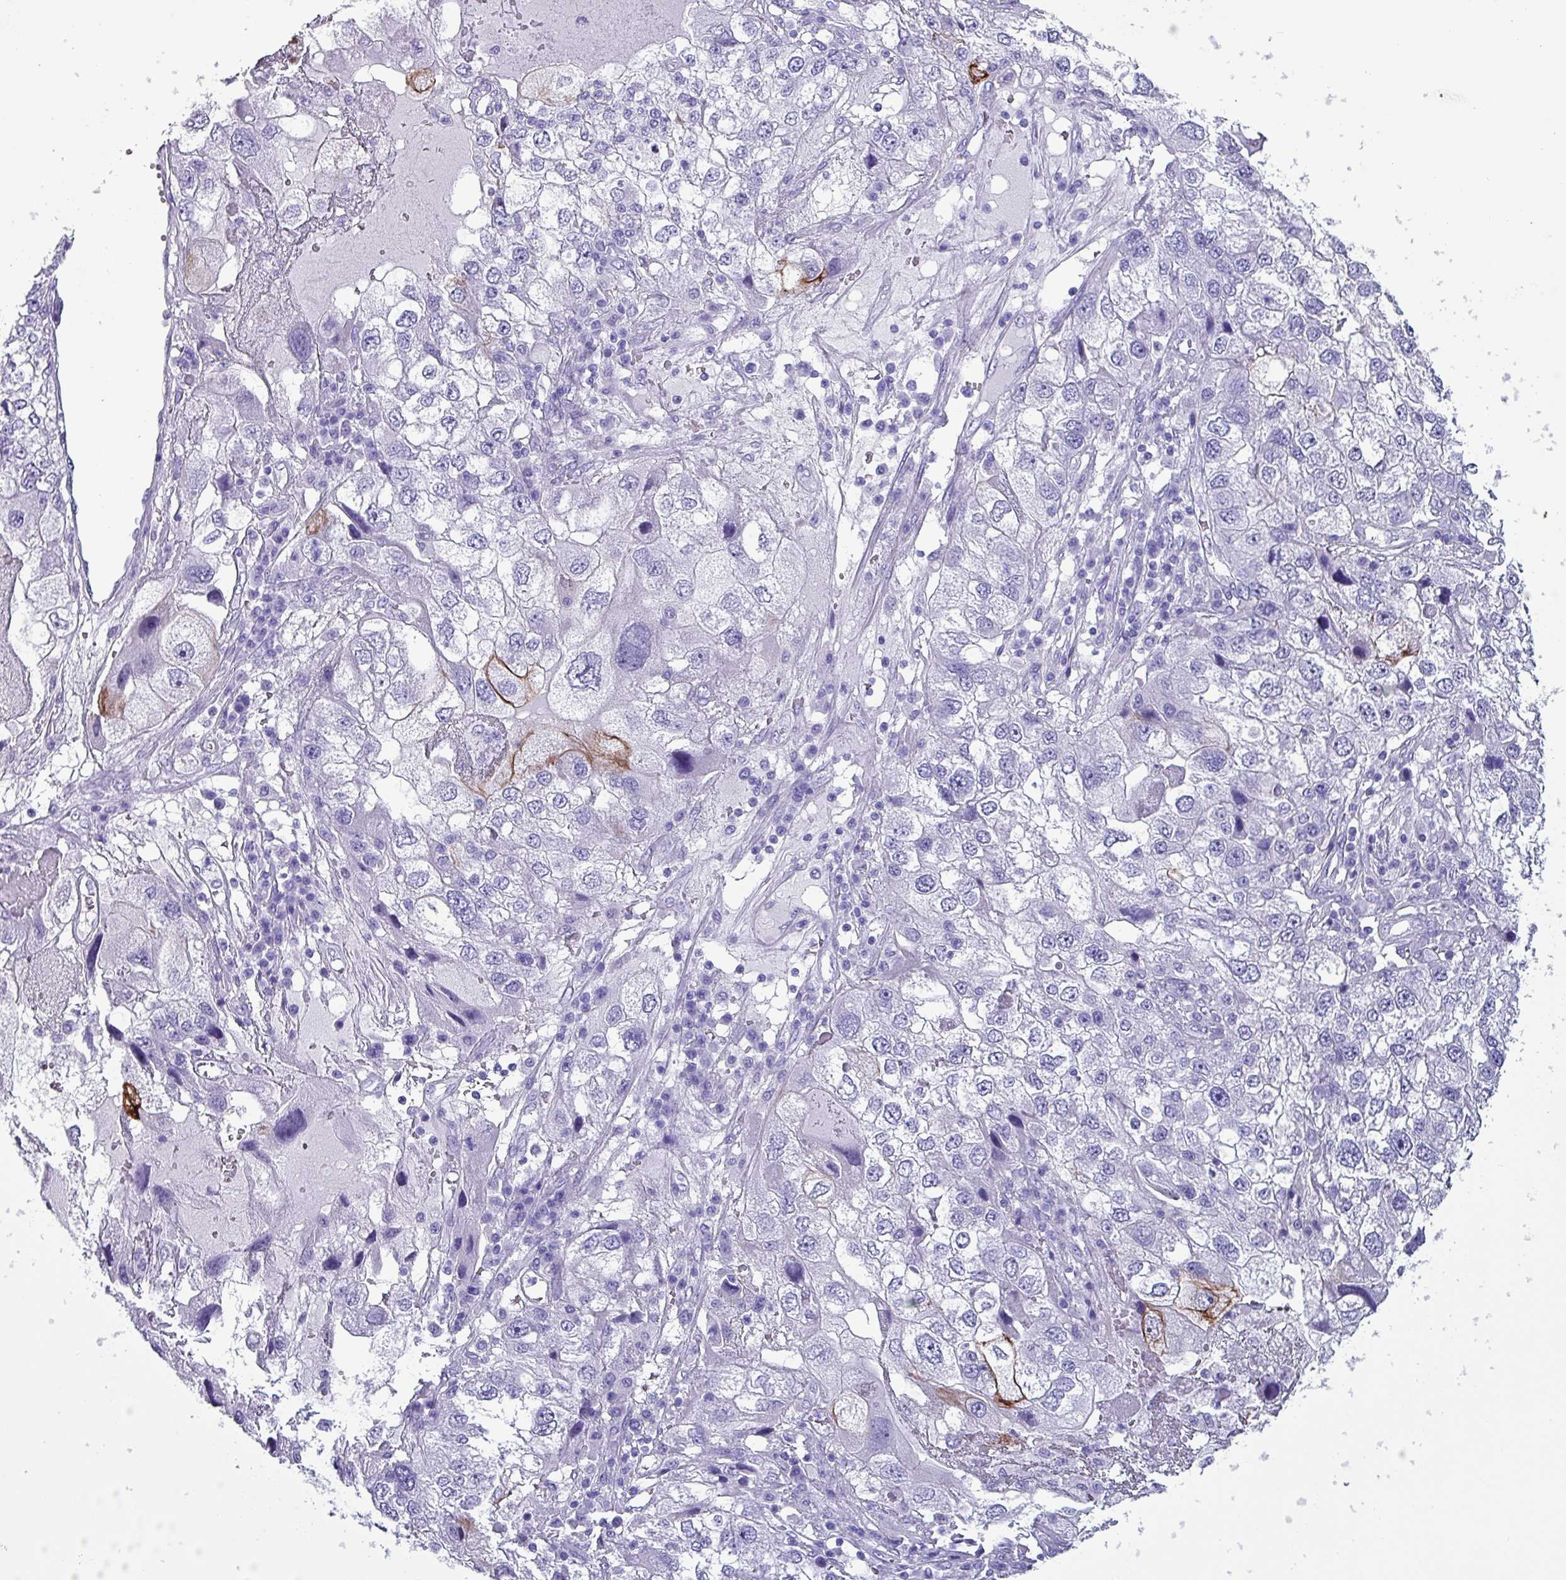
{"staining": {"intensity": "strong", "quantity": "<25%", "location": "cytoplasmic/membranous"}, "tissue": "endometrial cancer", "cell_type": "Tumor cells", "image_type": "cancer", "snomed": [{"axis": "morphology", "description": "Adenocarcinoma, NOS"}, {"axis": "topography", "description": "Endometrium"}], "caption": "A medium amount of strong cytoplasmic/membranous expression is present in about <25% of tumor cells in adenocarcinoma (endometrial) tissue.", "gene": "KRT6C", "patient": {"sex": "female", "age": 49}}